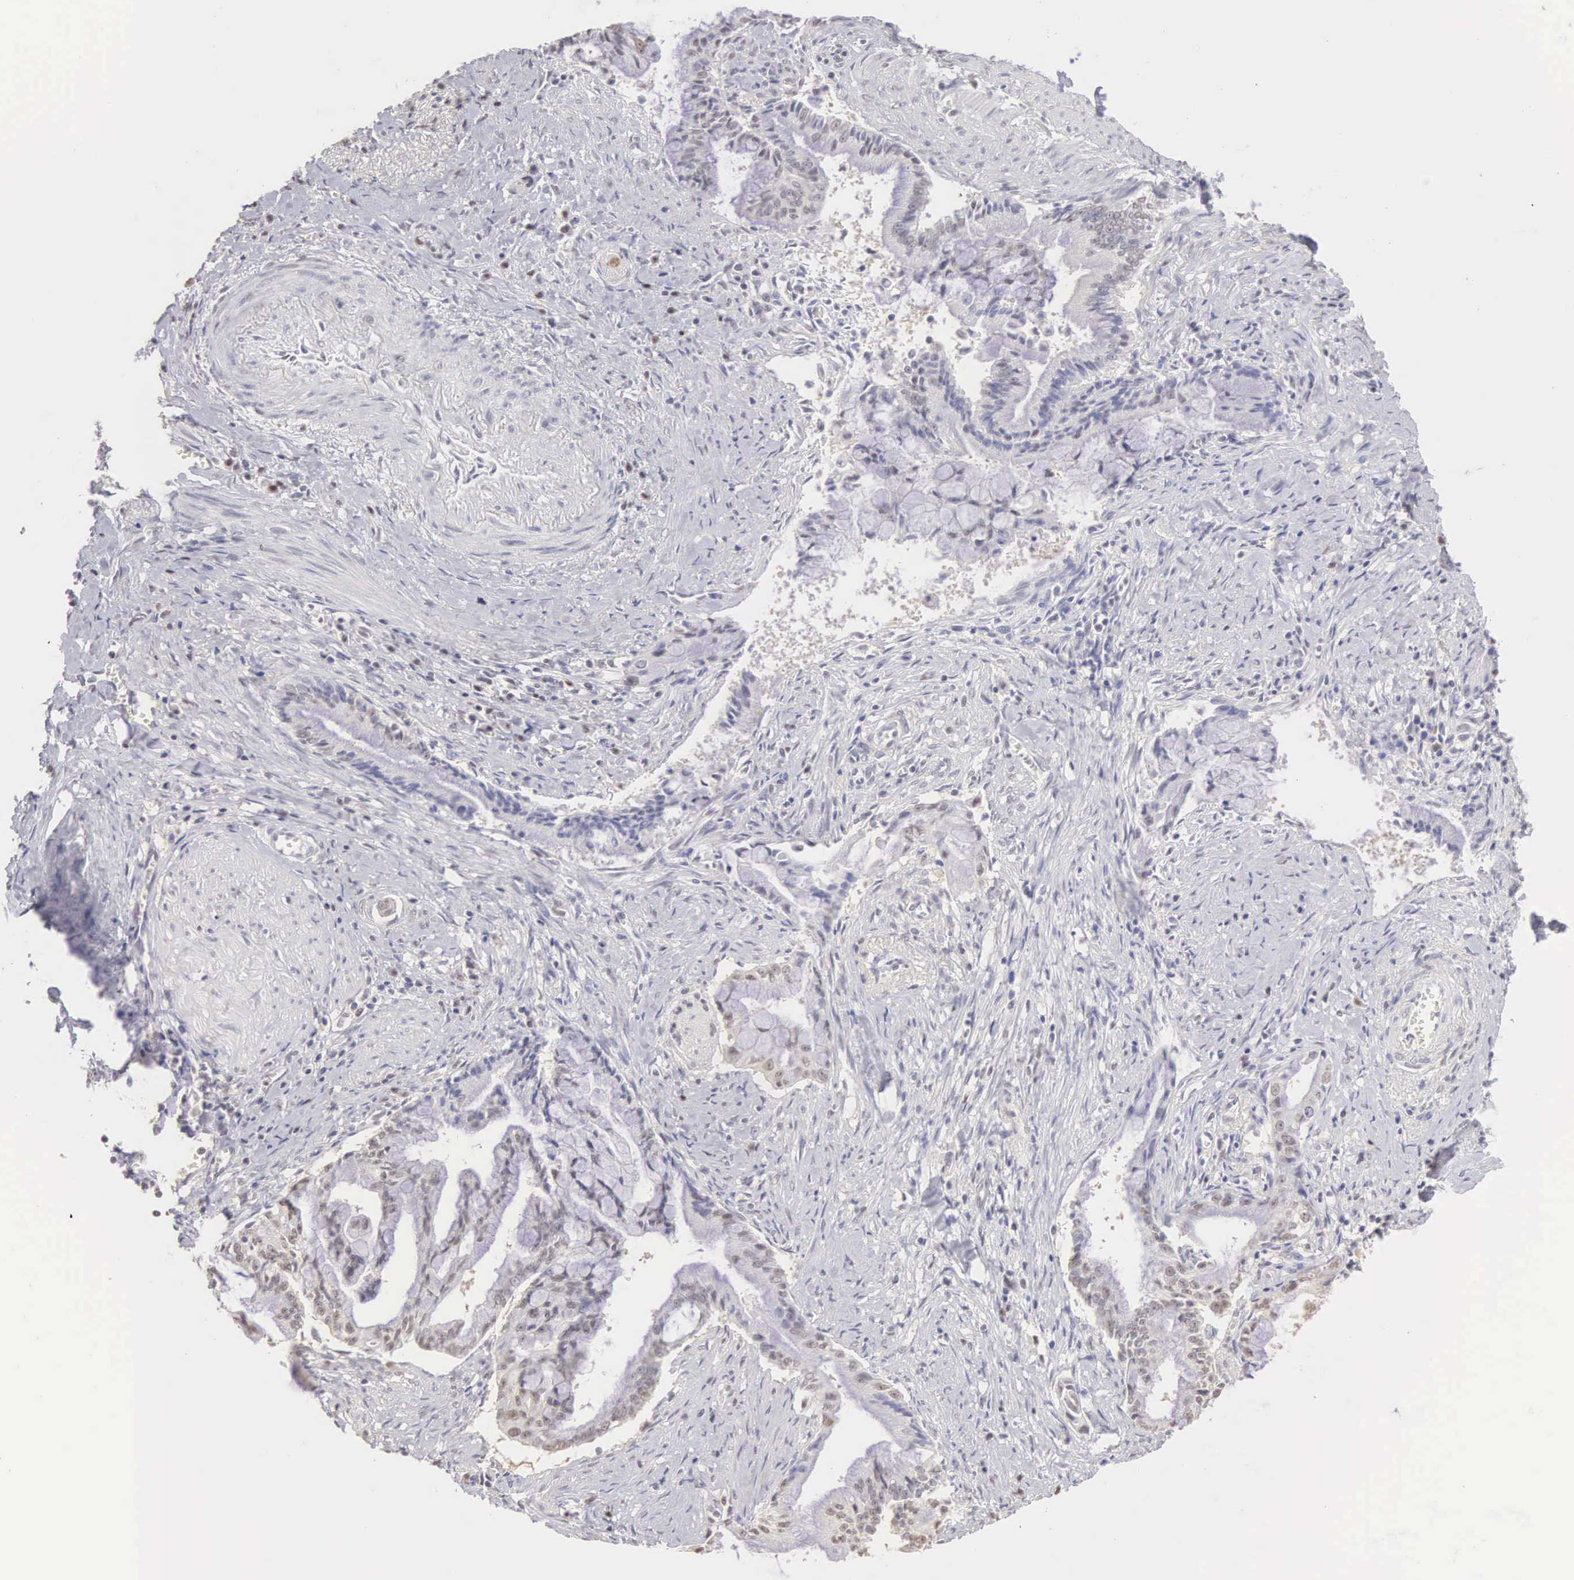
{"staining": {"intensity": "negative", "quantity": "none", "location": "none"}, "tissue": "pancreatic cancer", "cell_type": "Tumor cells", "image_type": "cancer", "snomed": [{"axis": "morphology", "description": "Adenocarcinoma, NOS"}, {"axis": "topography", "description": "Pancreas"}], "caption": "A histopathology image of human pancreatic adenocarcinoma is negative for staining in tumor cells. (DAB IHC visualized using brightfield microscopy, high magnification).", "gene": "UBA1", "patient": {"sex": "male", "age": 59}}